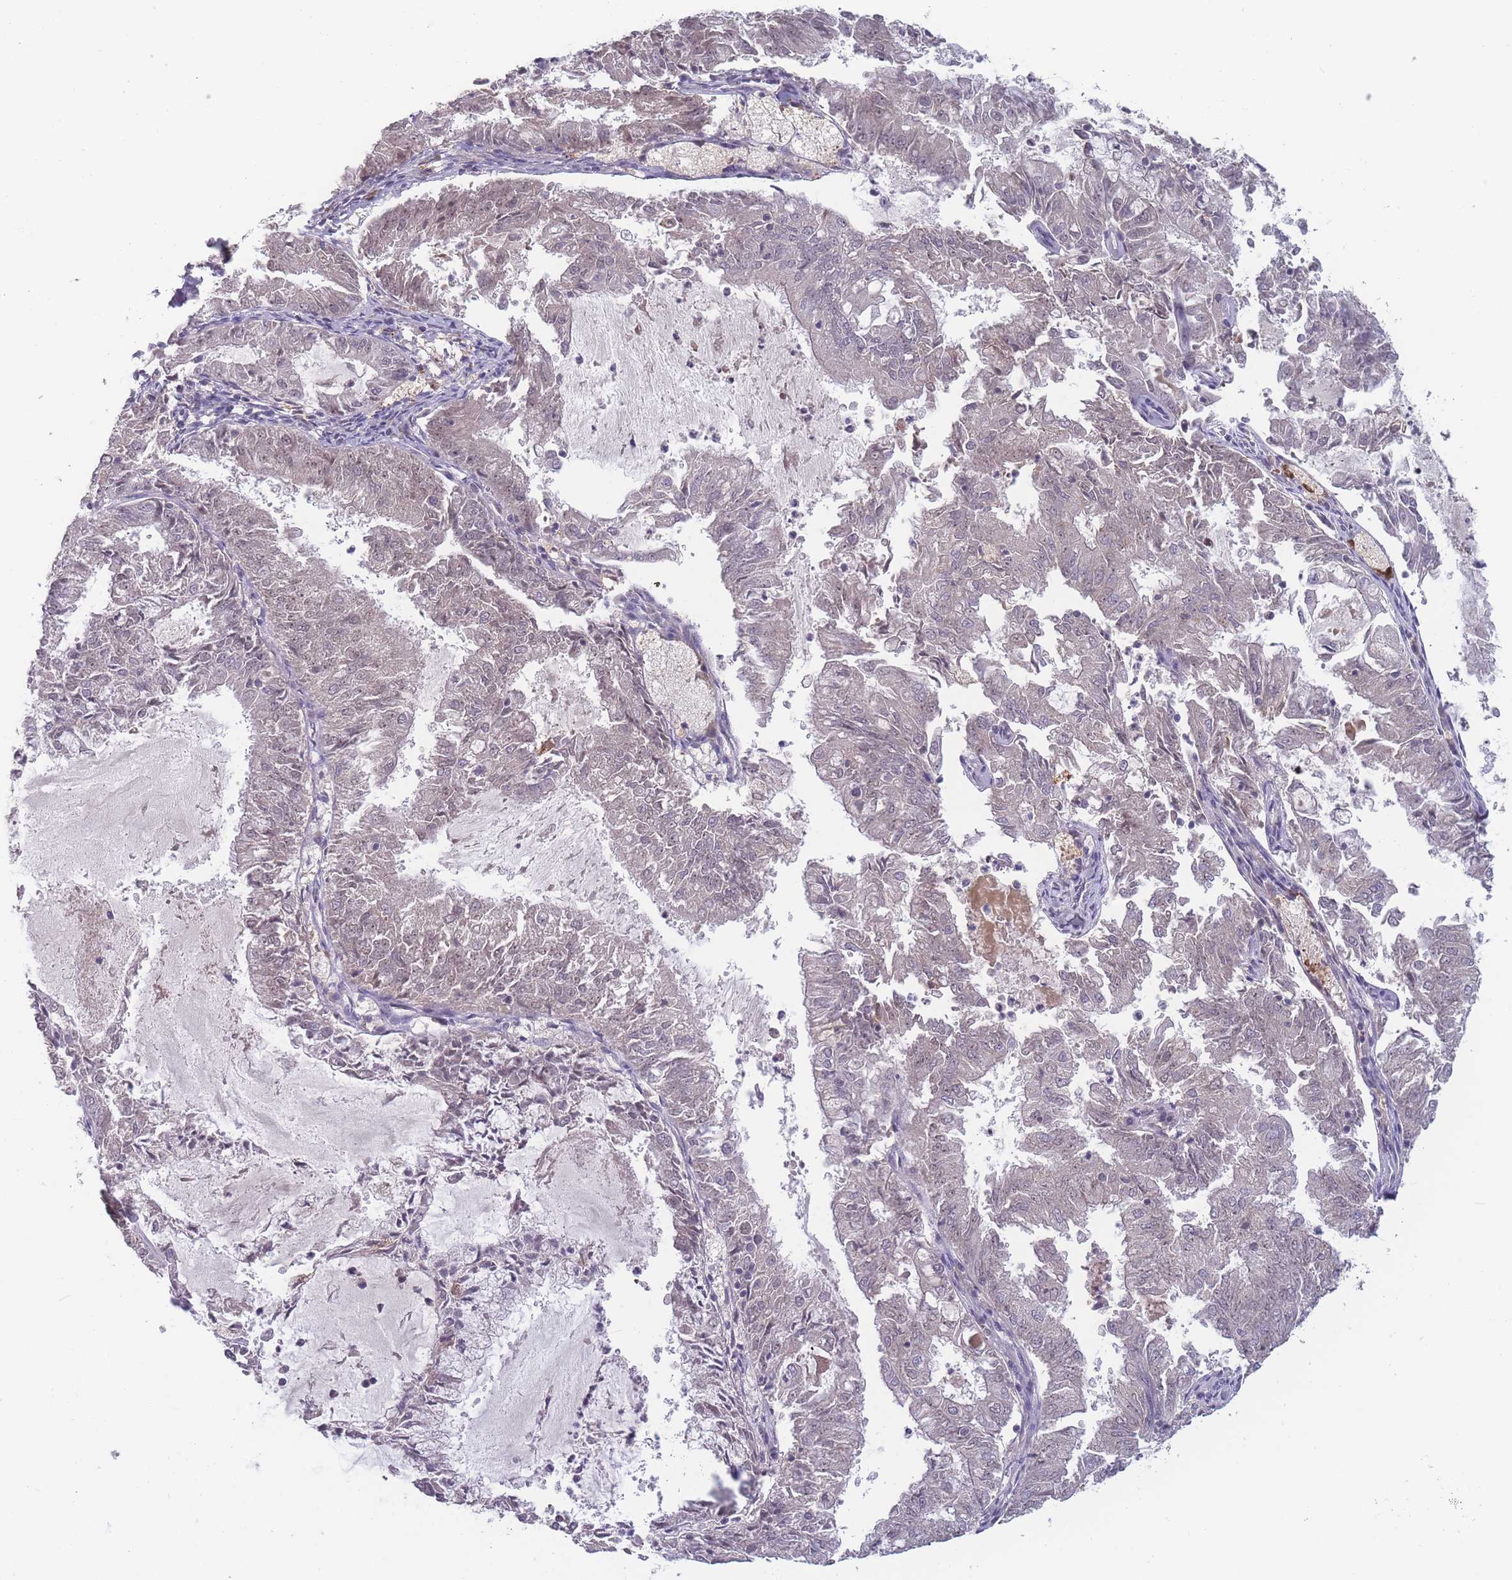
{"staining": {"intensity": "negative", "quantity": "none", "location": "none"}, "tissue": "endometrial cancer", "cell_type": "Tumor cells", "image_type": "cancer", "snomed": [{"axis": "morphology", "description": "Adenocarcinoma, NOS"}, {"axis": "topography", "description": "Endometrium"}], "caption": "This is an immunohistochemistry image of endometrial adenocarcinoma. There is no expression in tumor cells.", "gene": "TMEM232", "patient": {"sex": "female", "age": 57}}